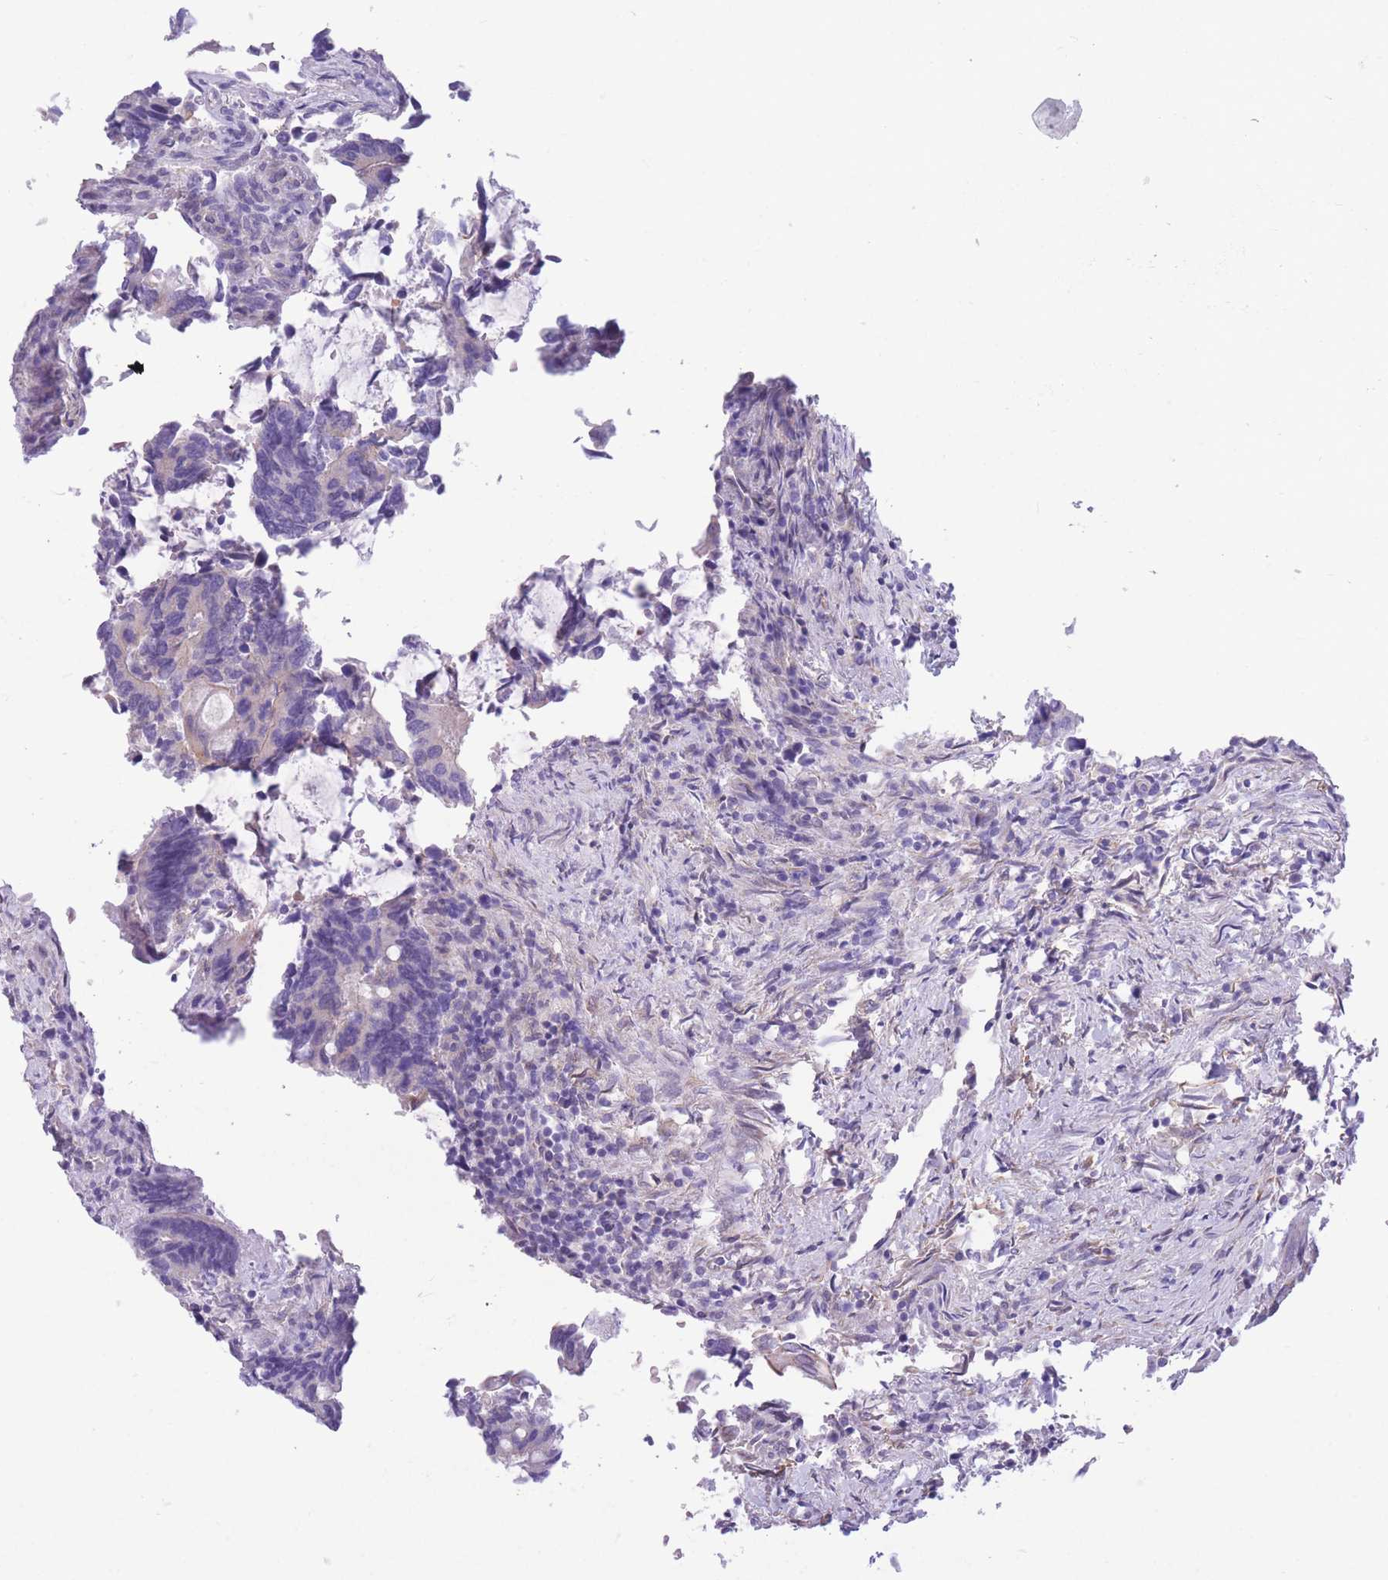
{"staining": {"intensity": "negative", "quantity": "none", "location": "none"}, "tissue": "colorectal cancer", "cell_type": "Tumor cells", "image_type": "cancer", "snomed": [{"axis": "morphology", "description": "Adenocarcinoma, NOS"}, {"axis": "topography", "description": "Colon"}], "caption": "This is an immunohistochemistry micrograph of human adenocarcinoma (colorectal). There is no positivity in tumor cells.", "gene": "ZNF311", "patient": {"sex": "male", "age": 87}}